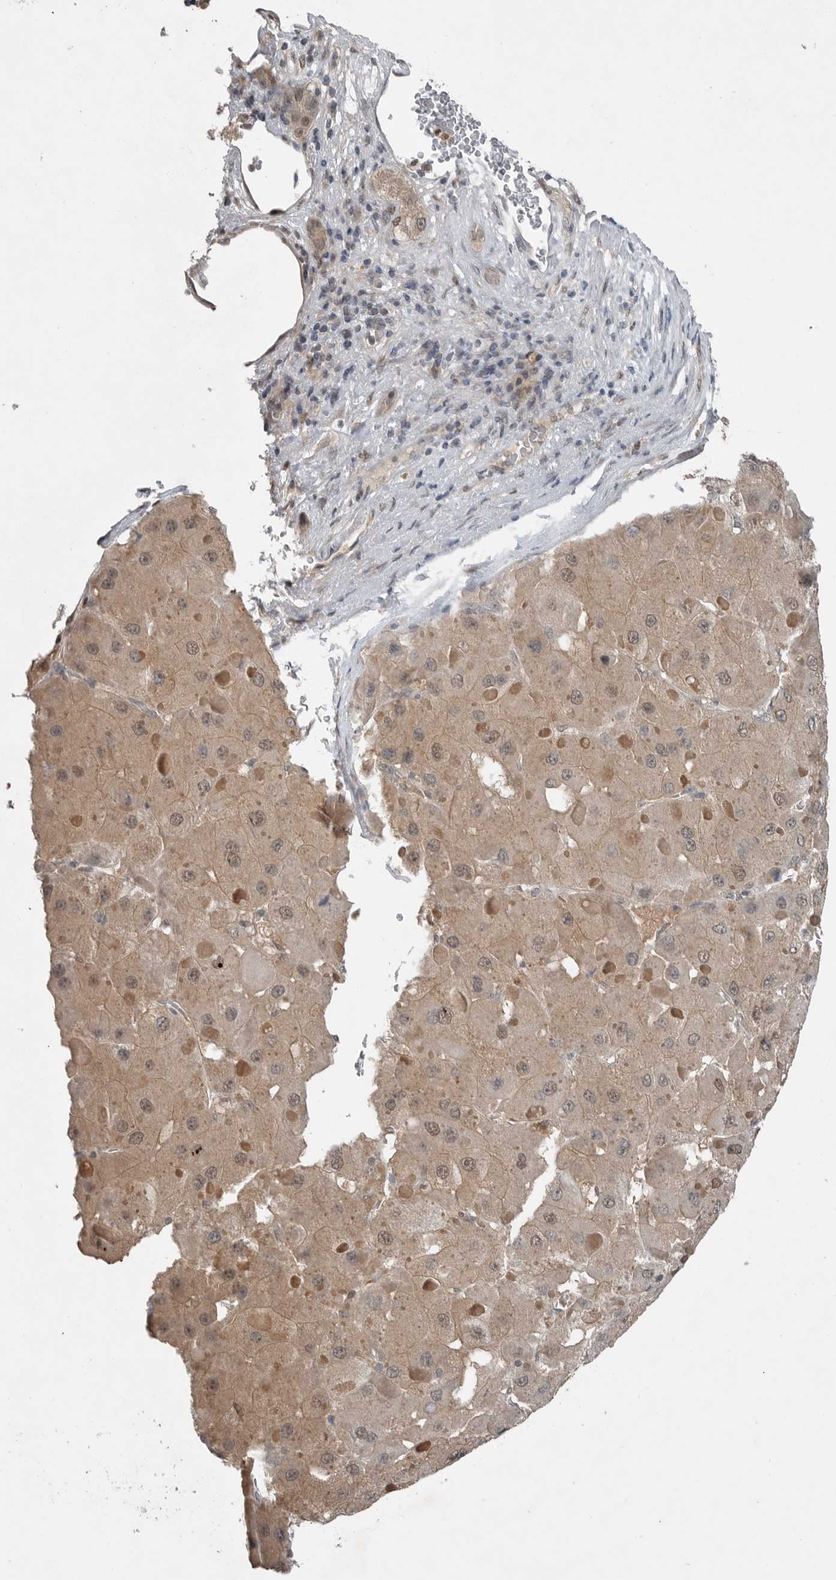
{"staining": {"intensity": "weak", "quantity": ">75%", "location": "cytoplasmic/membranous,nuclear"}, "tissue": "liver cancer", "cell_type": "Tumor cells", "image_type": "cancer", "snomed": [{"axis": "morphology", "description": "Carcinoma, Hepatocellular, NOS"}, {"axis": "topography", "description": "Liver"}], "caption": "Immunohistochemistry photomicrograph of neoplastic tissue: liver cancer (hepatocellular carcinoma) stained using immunohistochemistry (IHC) exhibits low levels of weak protein expression localized specifically in the cytoplasmic/membranous and nuclear of tumor cells, appearing as a cytoplasmic/membranous and nuclear brown color.", "gene": "MFAP3L", "patient": {"sex": "female", "age": 73}}